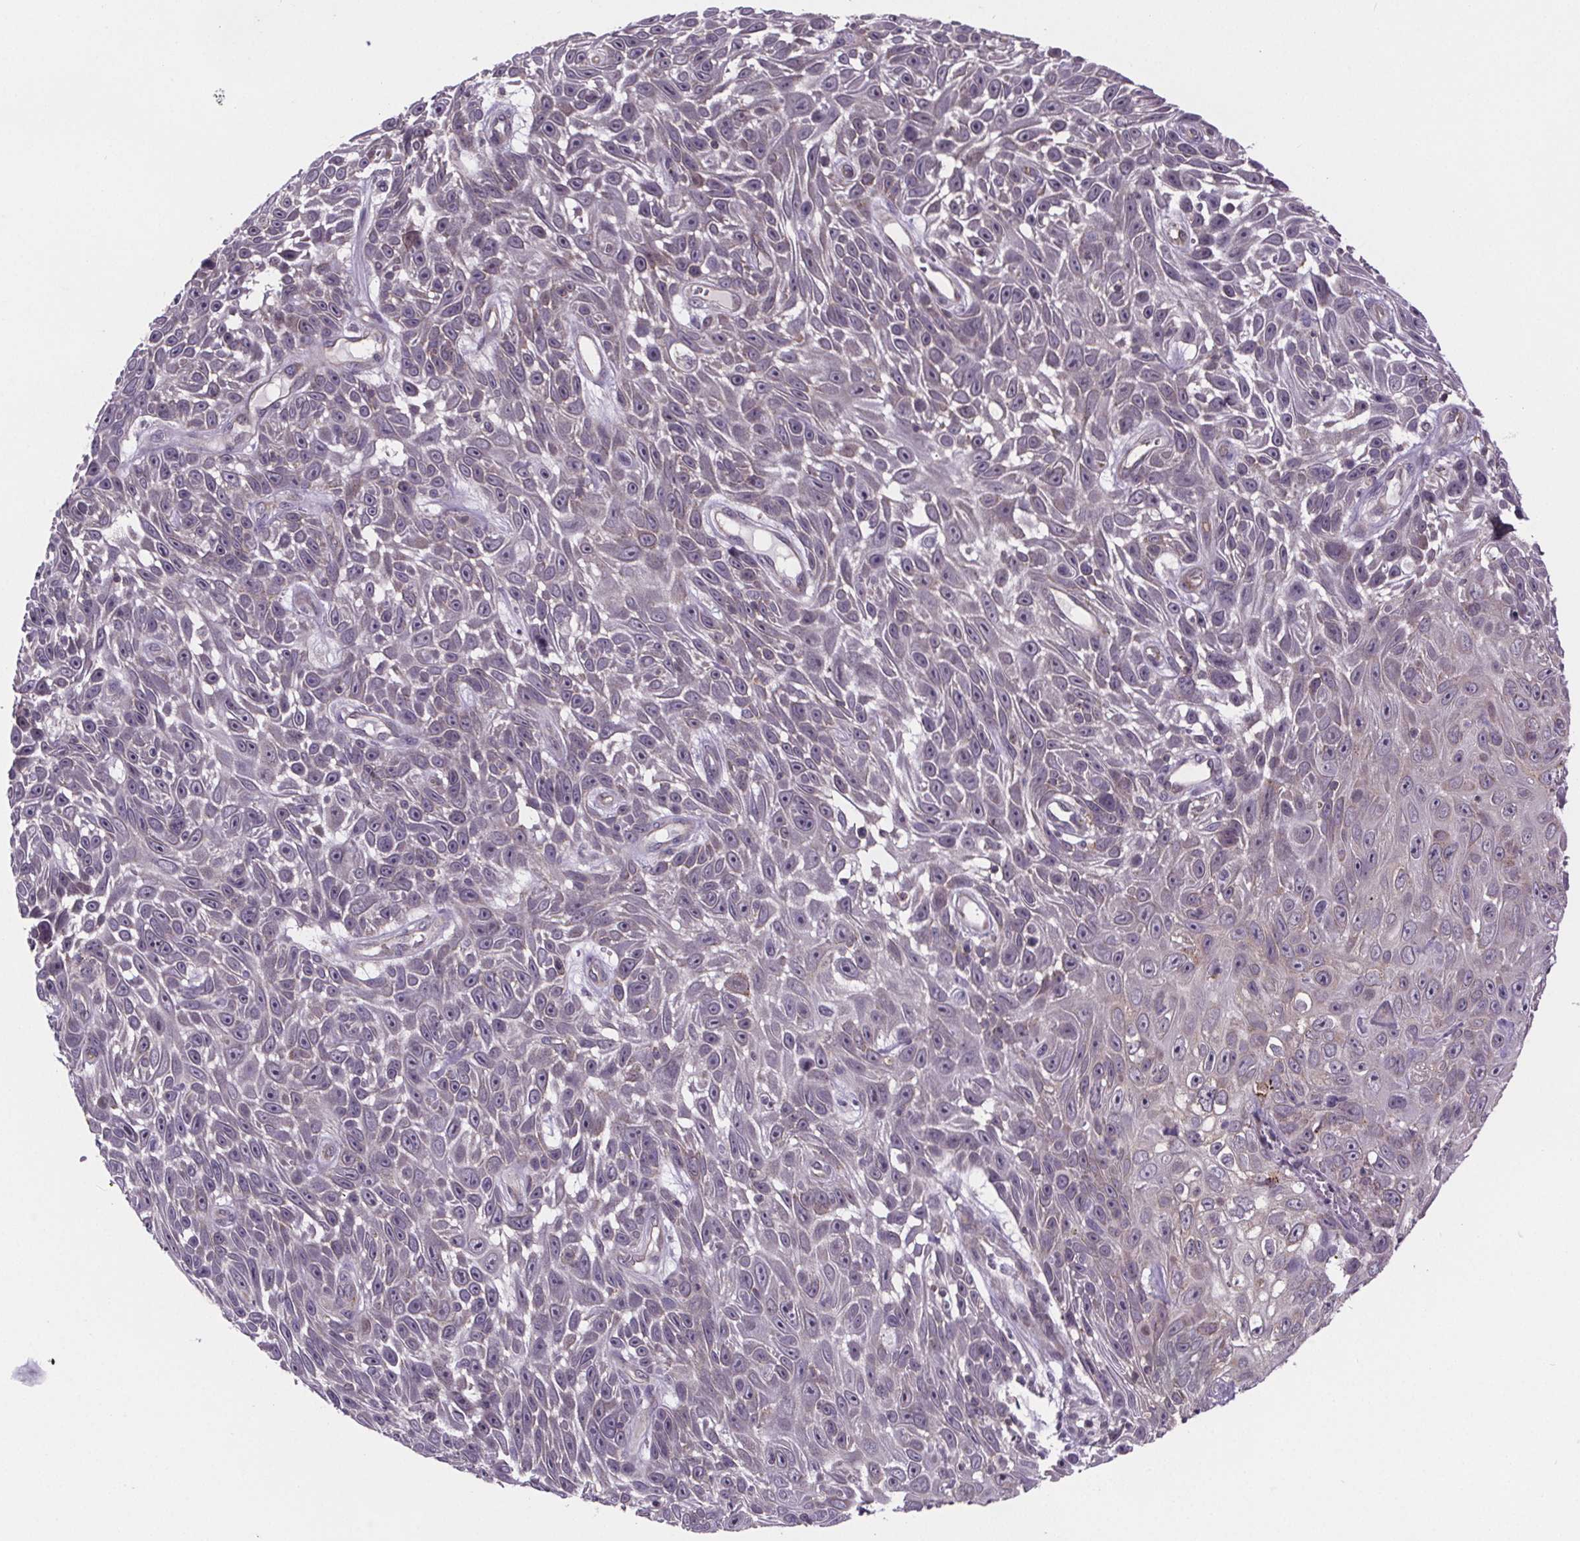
{"staining": {"intensity": "negative", "quantity": "none", "location": "none"}, "tissue": "skin cancer", "cell_type": "Tumor cells", "image_type": "cancer", "snomed": [{"axis": "morphology", "description": "Squamous cell carcinoma, NOS"}, {"axis": "topography", "description": "Skin"}], "caption": "This is a histopathology image of IHC staining of squamous cell carcinoma (skin), which shows no positivity in tumor cells. The staining is performed using DAB (3,3'-diaminobenzidine) brown chromogen with nuclei counter-stained in using hematoxylin.", "gene": "TTC12", "patient": {"sex": "male", "age": 82}}